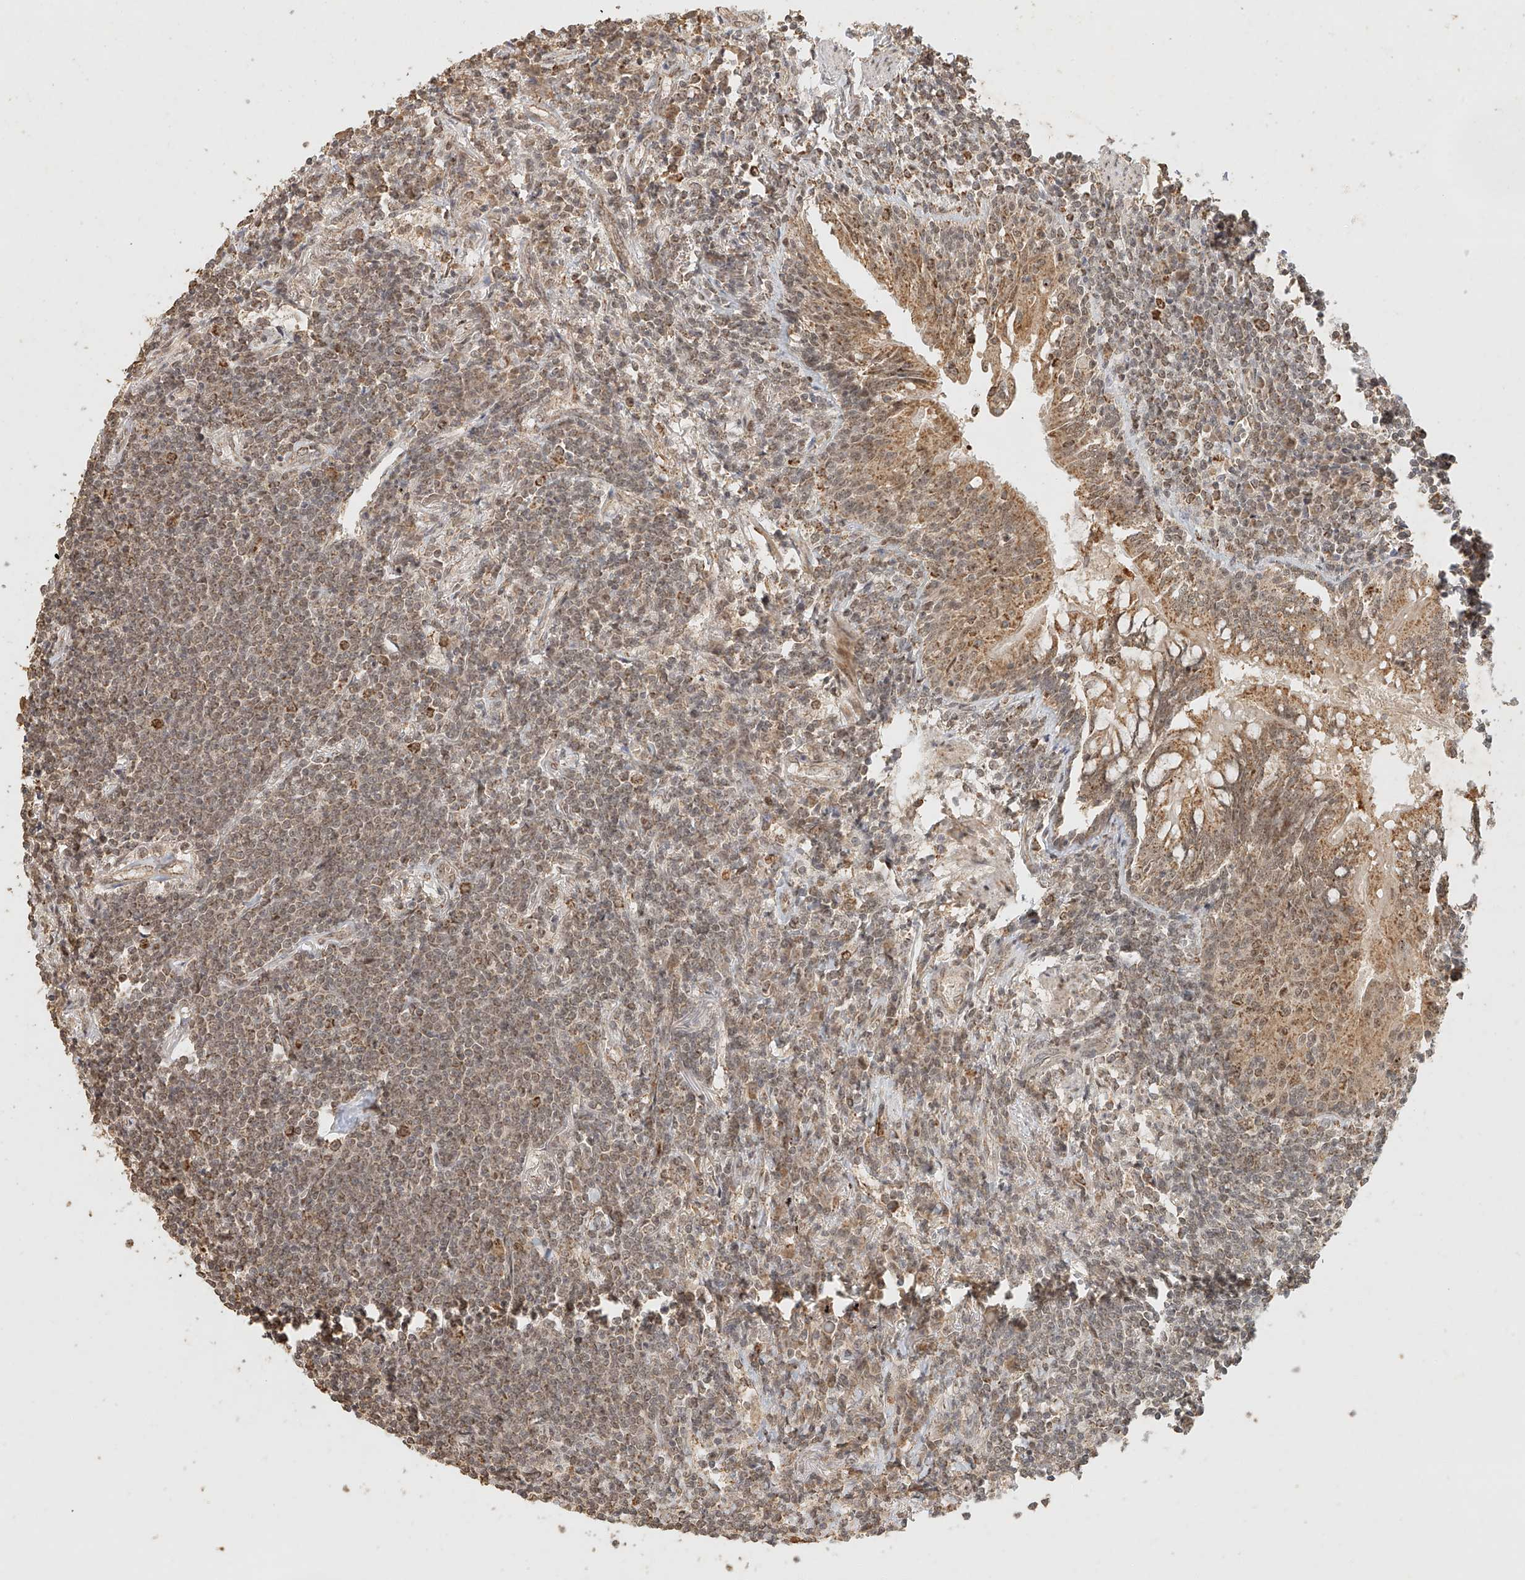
{"staining": {"intensity": "weak", "quantity": "<25%", "location": "cytoplasmic/membranous"}, "tissue": "lymphoma", "cell_type": "Tumor cells", "image_type": "cancer", "snomed": [{"axis": "morphology", "description": "Malignant lymphoma, non-Hodgkin's type, Low grade"}, {"axis": "topography", "description": "Lung"}], "caption": "This is an immunohistochemistry image of human malignant lymphoma, non-Hodgkin's type (low-grade). There is no positivity in tumor cells.", "gene": "CXorf58", "patient": {"sex": "female", "age": 71}}